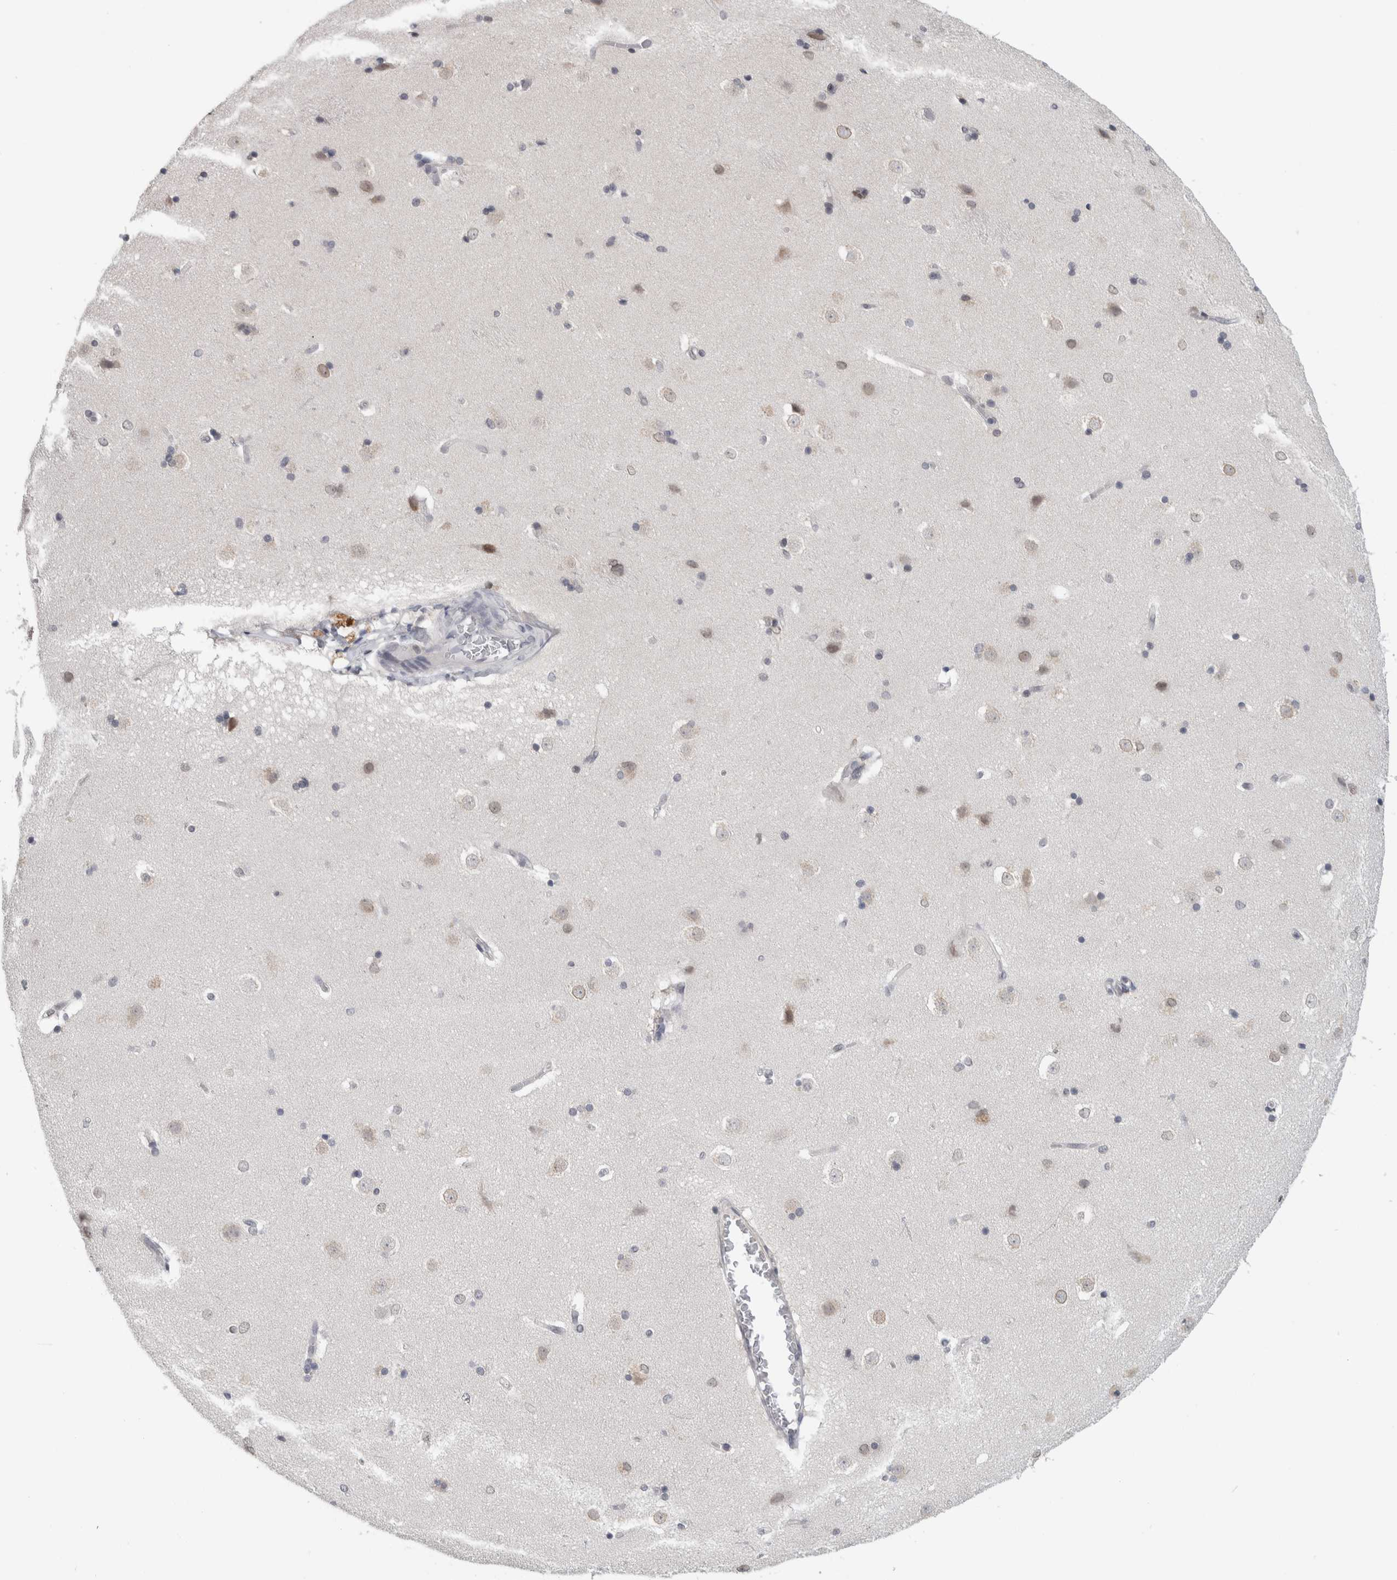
{"staining": {"intensity": "weak", "quantity": "<25%", "location": "cytoplasmic/membranous,nuclear"}, "tissue": "caudate", "cell_type": "Glial cells", "image_type": "normal", "snomed": [{"axis": "morphology", "description": "Normal tissue, NOS"}, {"axis": "topography", "description": "Lateral ventricle wall"}], "caption": "Caudate stained for a protein using immunohistochemistry (IHC) demonstrates no positivity glial cells.", "gene": "ZNF770", "patient": {"sex": "female", "age": 19}}